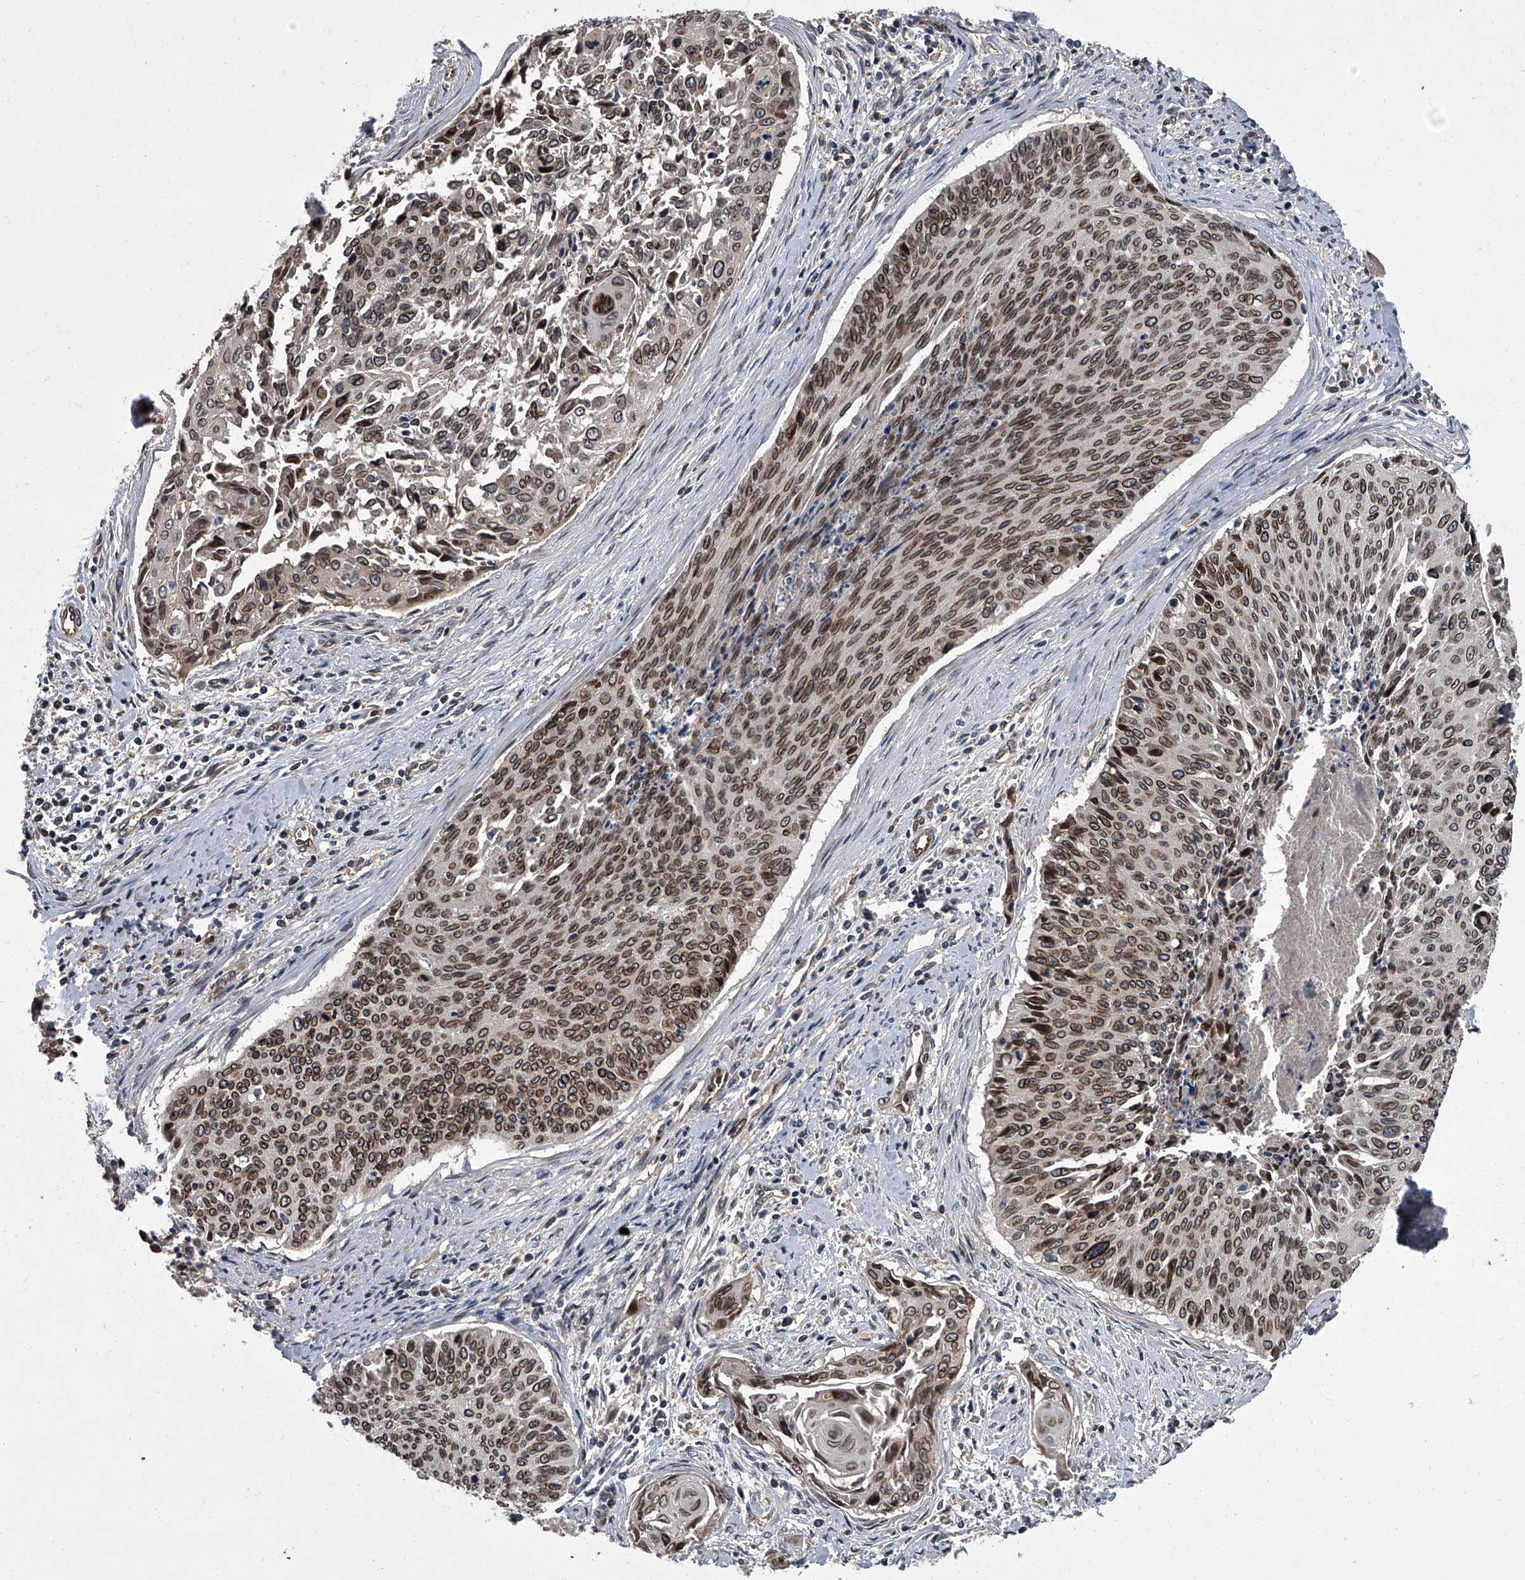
{"staining": {"intensity": "moderate", "quantity": ">75%", "location": "cytoplasmic/membranous,nuclear"}, "tissue": "cervical cancer", "cell_type": "Tumor cells", "image_type": "cancer", "snomed": [{"axis": "morphology", "description": "Squamous cell carcinoma, NOS"}, {"axis": "topography", "description": "Cervix"}], "caption": "Immunohistochemical staining of squamous cell carcinoma (cervical) displays moderate cytoplasmic/membranous and nuclear protein positivity in about >75% of tumor cells.", "gene": "LRRC8C", "patient": {"sex": "female", "age": 55}}